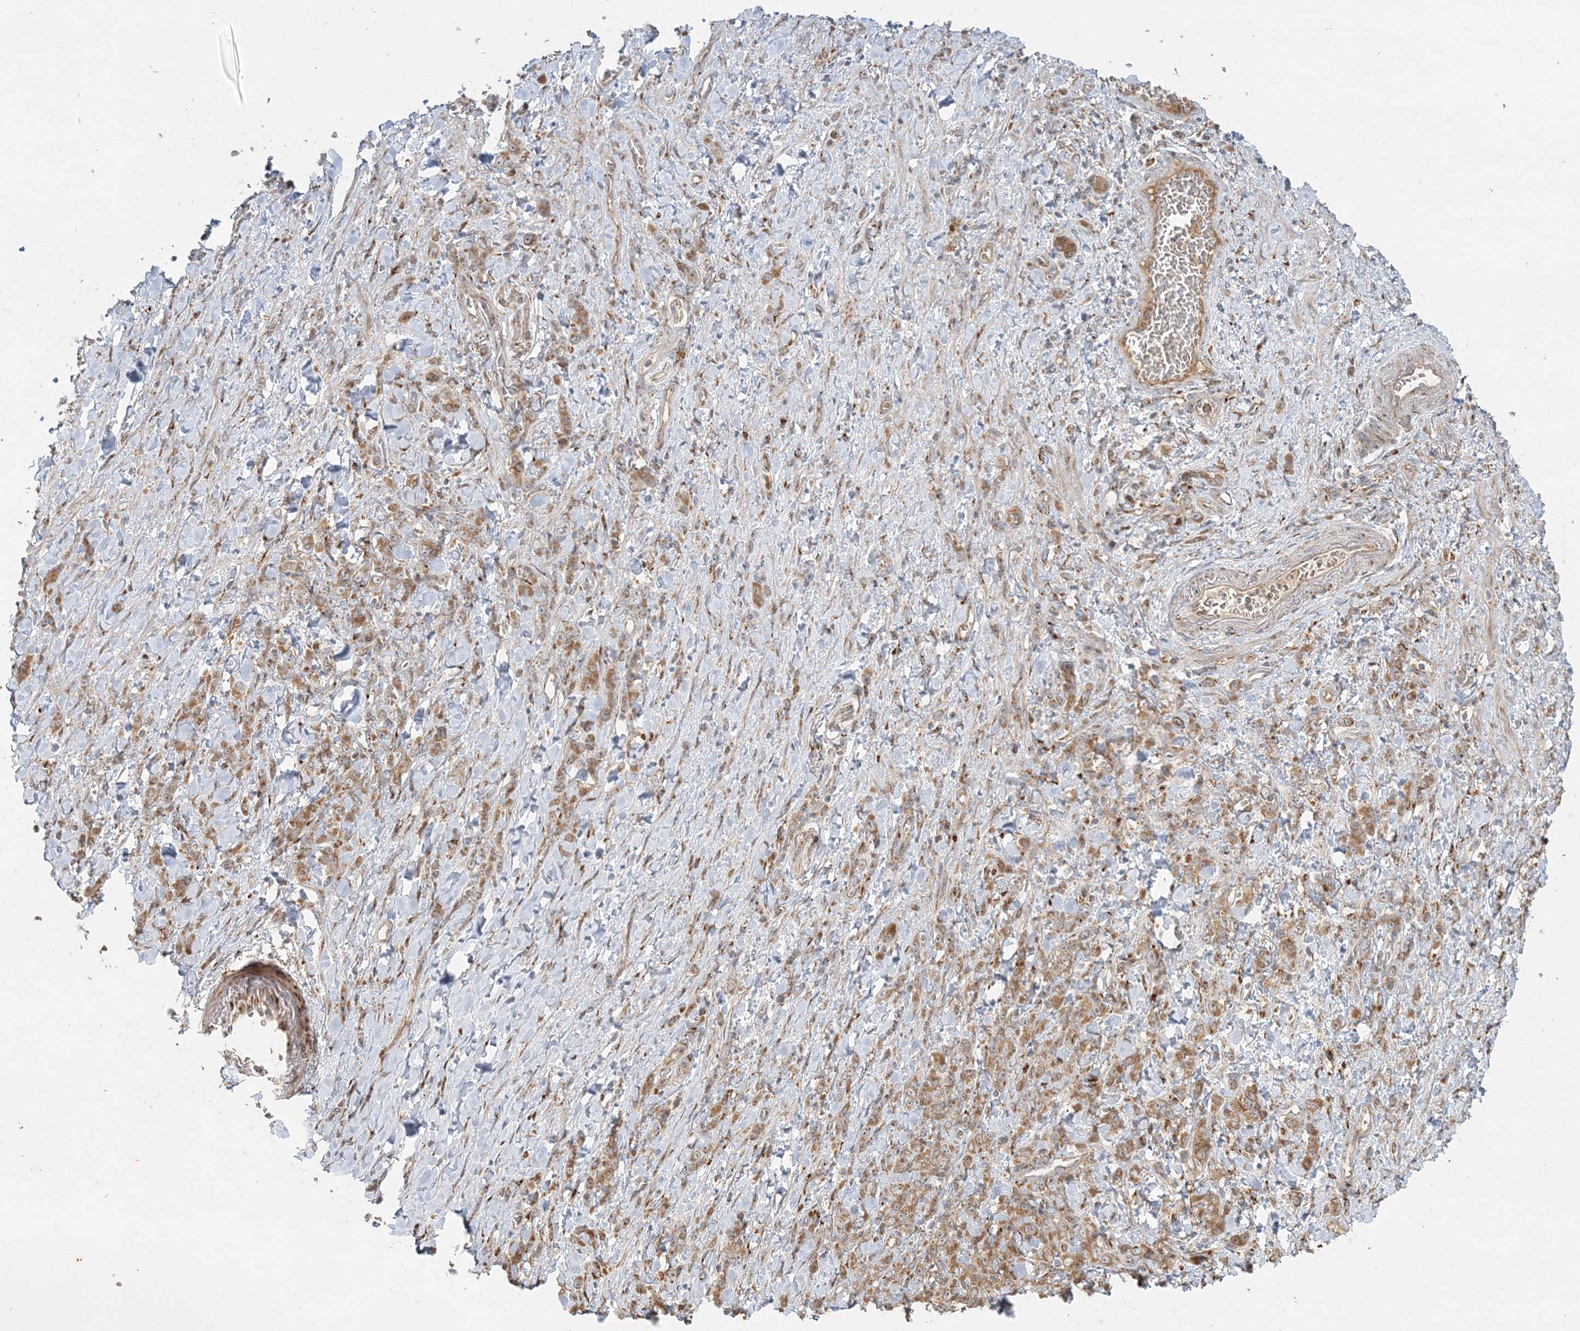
{"staining": {"intensity": "moderate", "quantity": ">75%", "location": "cytoplasmic/membranous"}, "tissue": "stomach cancer", "cell_type": "Tumor cells", "image_type": "cancer", "snomed": [{"axis": "morphology", "description": "Normal tissue, NOS"}, {"axis": "morphology", "description": "Adenocarcinoma, NOS"}, {"axis": "topography", "description": "Stomach"}], "caption": "Moderate cytoplasmic/membranous expression is seen in about >75% of tumor cells in stomach cancer (adenocarcinoma).", "gene": "ABCC3", "patient": {"sex": "male", "age": 82}}